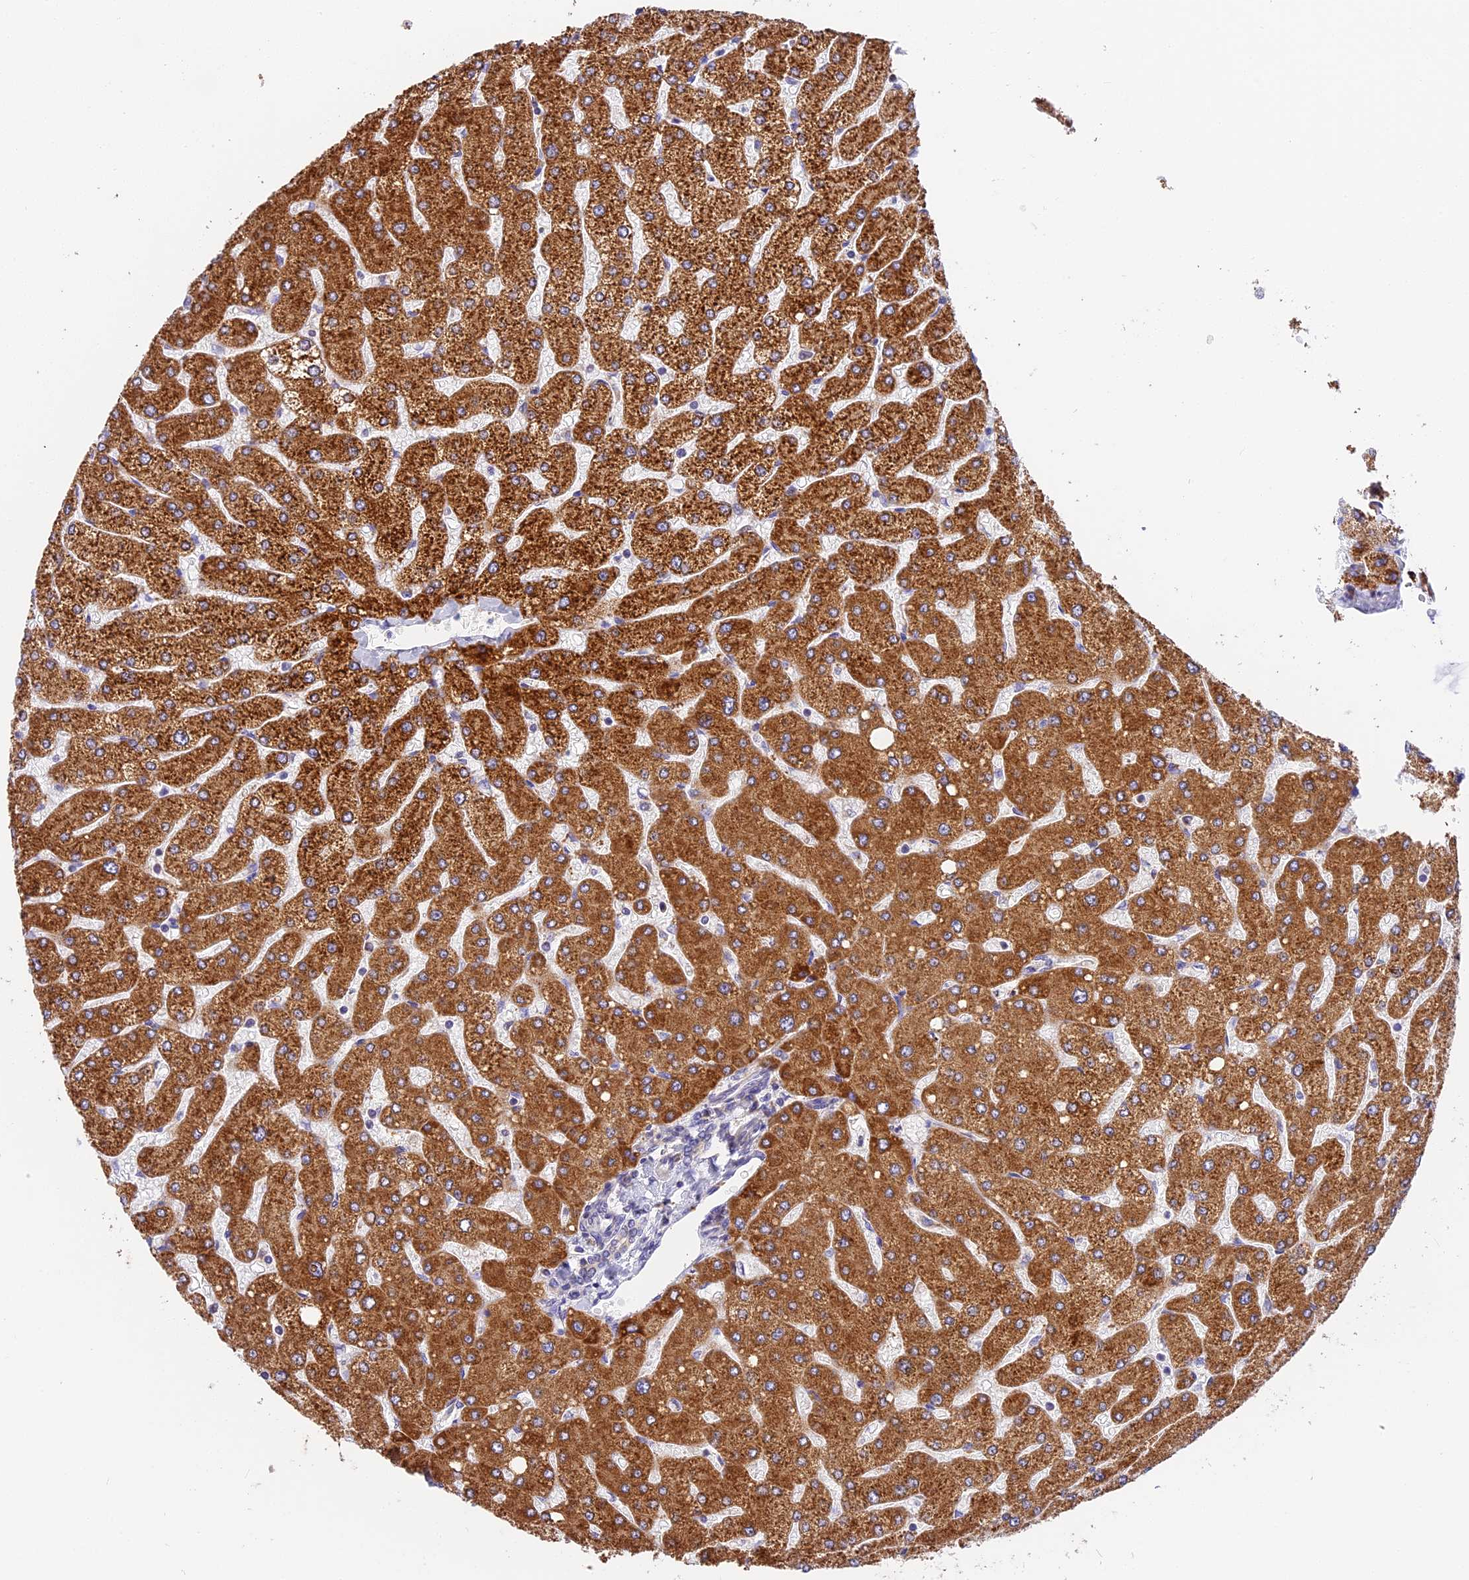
{"staining": {"intensity": "negative", "quantity": "none", "location": "none"}, "tissue": "liver", "cell_type": "Cholangiocytes", "image_type": "normal", "snomed": [{"axis": "morphology", "description": "Normal tissue, NOS"}, {"axis": "topography", "description": "Liver"}], "caption": "High power microscopy photomicrograph of an immunohistochemistry histopathology image of benign liver, revealing no significant expression in cholangiocytes.", "gene": "MRAS", "patient": {"sex": "male", "age": 55}}